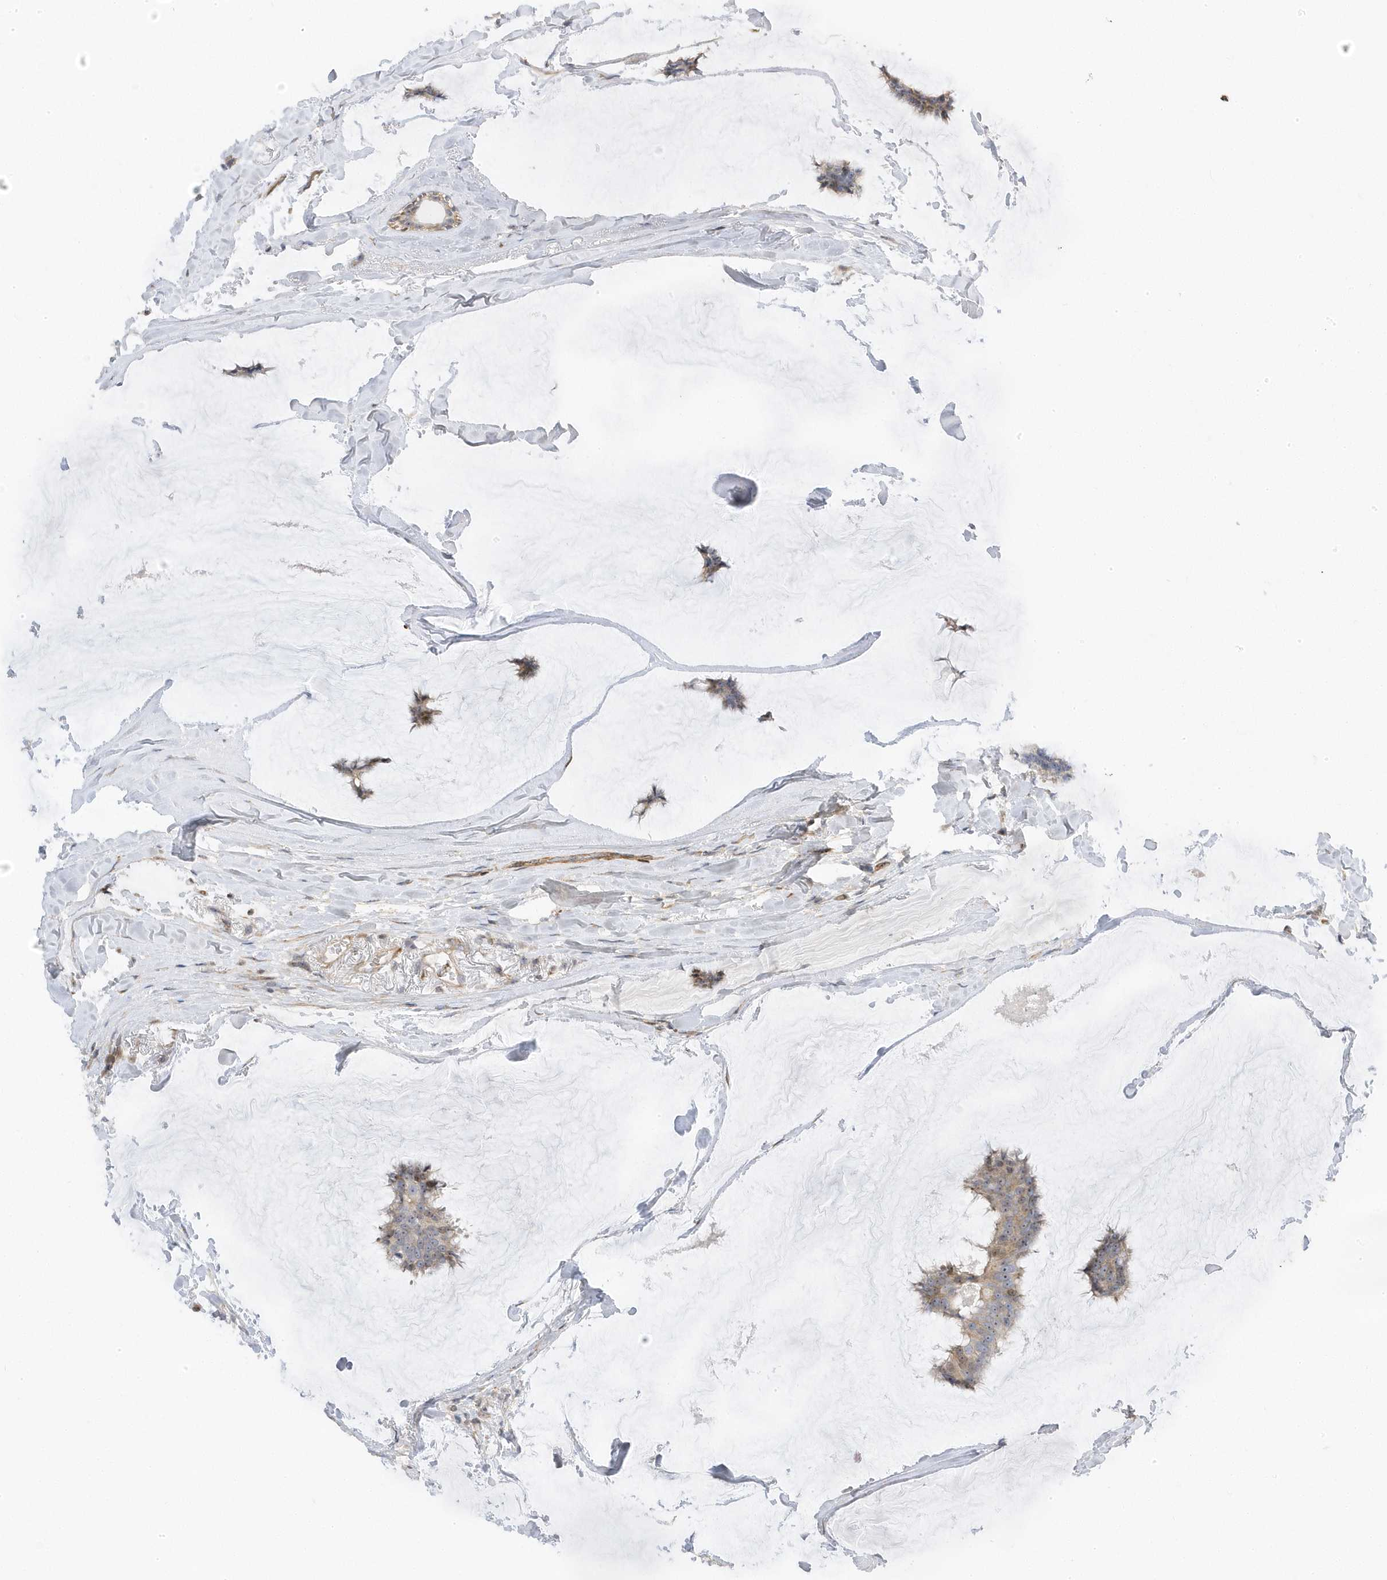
{"staining": {"intensity": "weak", "quantity": "25%-75%", "location": "cytoplasmic/membranous,nuclear"}, "tissue": "breast cancer", "cell_type": "Tumor cells", "image_type": "cancer", "snomed": [{"axis": "morphology", "description": "Duct carcinoma"}, {"axis": "topography", "description": "Breast"}], "caption": "Weak cytoplasmic/membranous and nuclear staining is present in approximately 25%-75% of tumor cells in breast invasive ductal carcinoma.", "gene": "MAP7D3", "patient": {"sex": "female", "age": 93}}